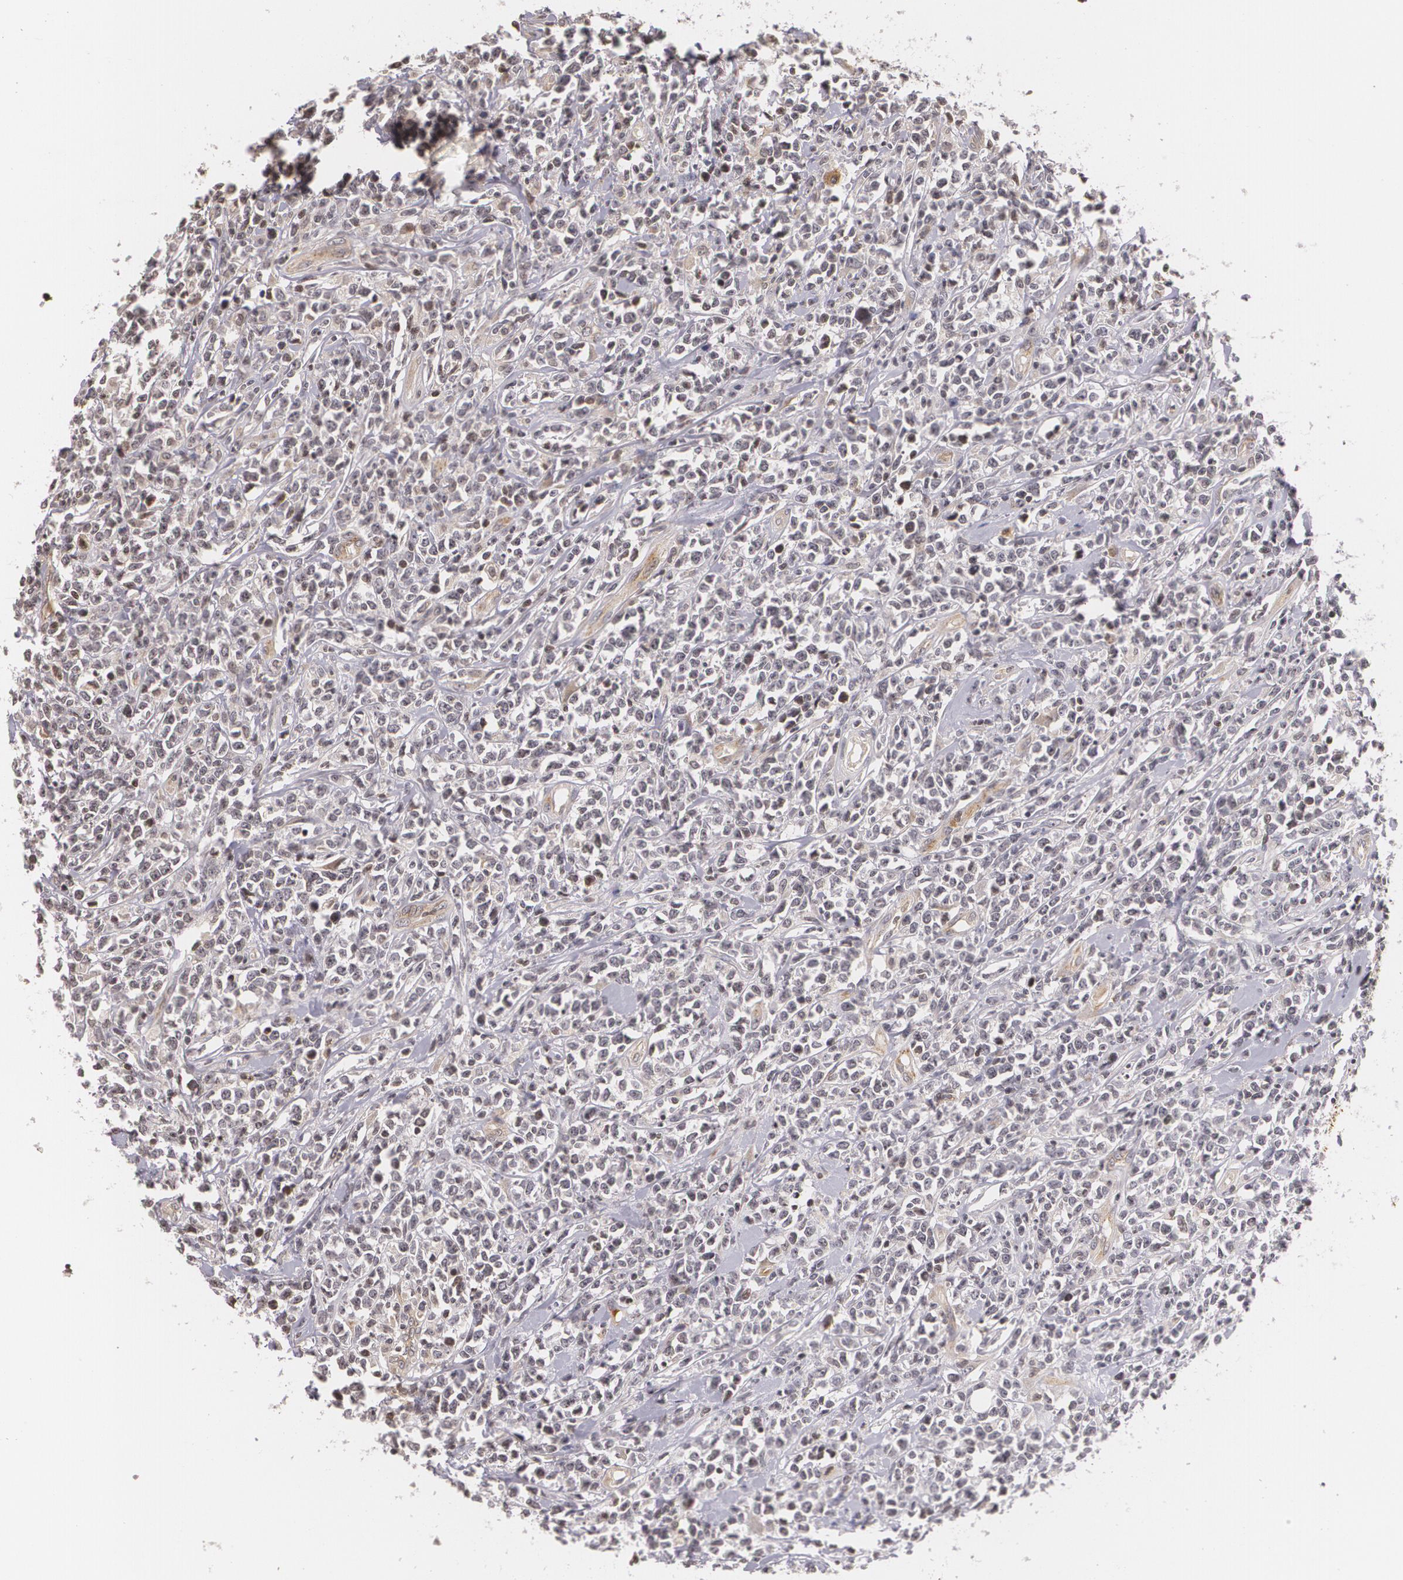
{"staining": {"intensity": "weak", "quantity": "<25%", "location": "nuclear"}, "tissue": "lymphoma", "cell_type": "Tumor cells", "image_type": "cancer", "snomed": [{"axis": "morphology", "description": "Malignant lymphoma, non-Hodgkin's type, High grade"}, {"axis": "topography", "description": "Colon"}], "caption": "Histopathology image shows no protein staining in tumor cells of lymphoma tissue.", "gene": "VAV3", "patient": {"sex": "male", "age": 82}}